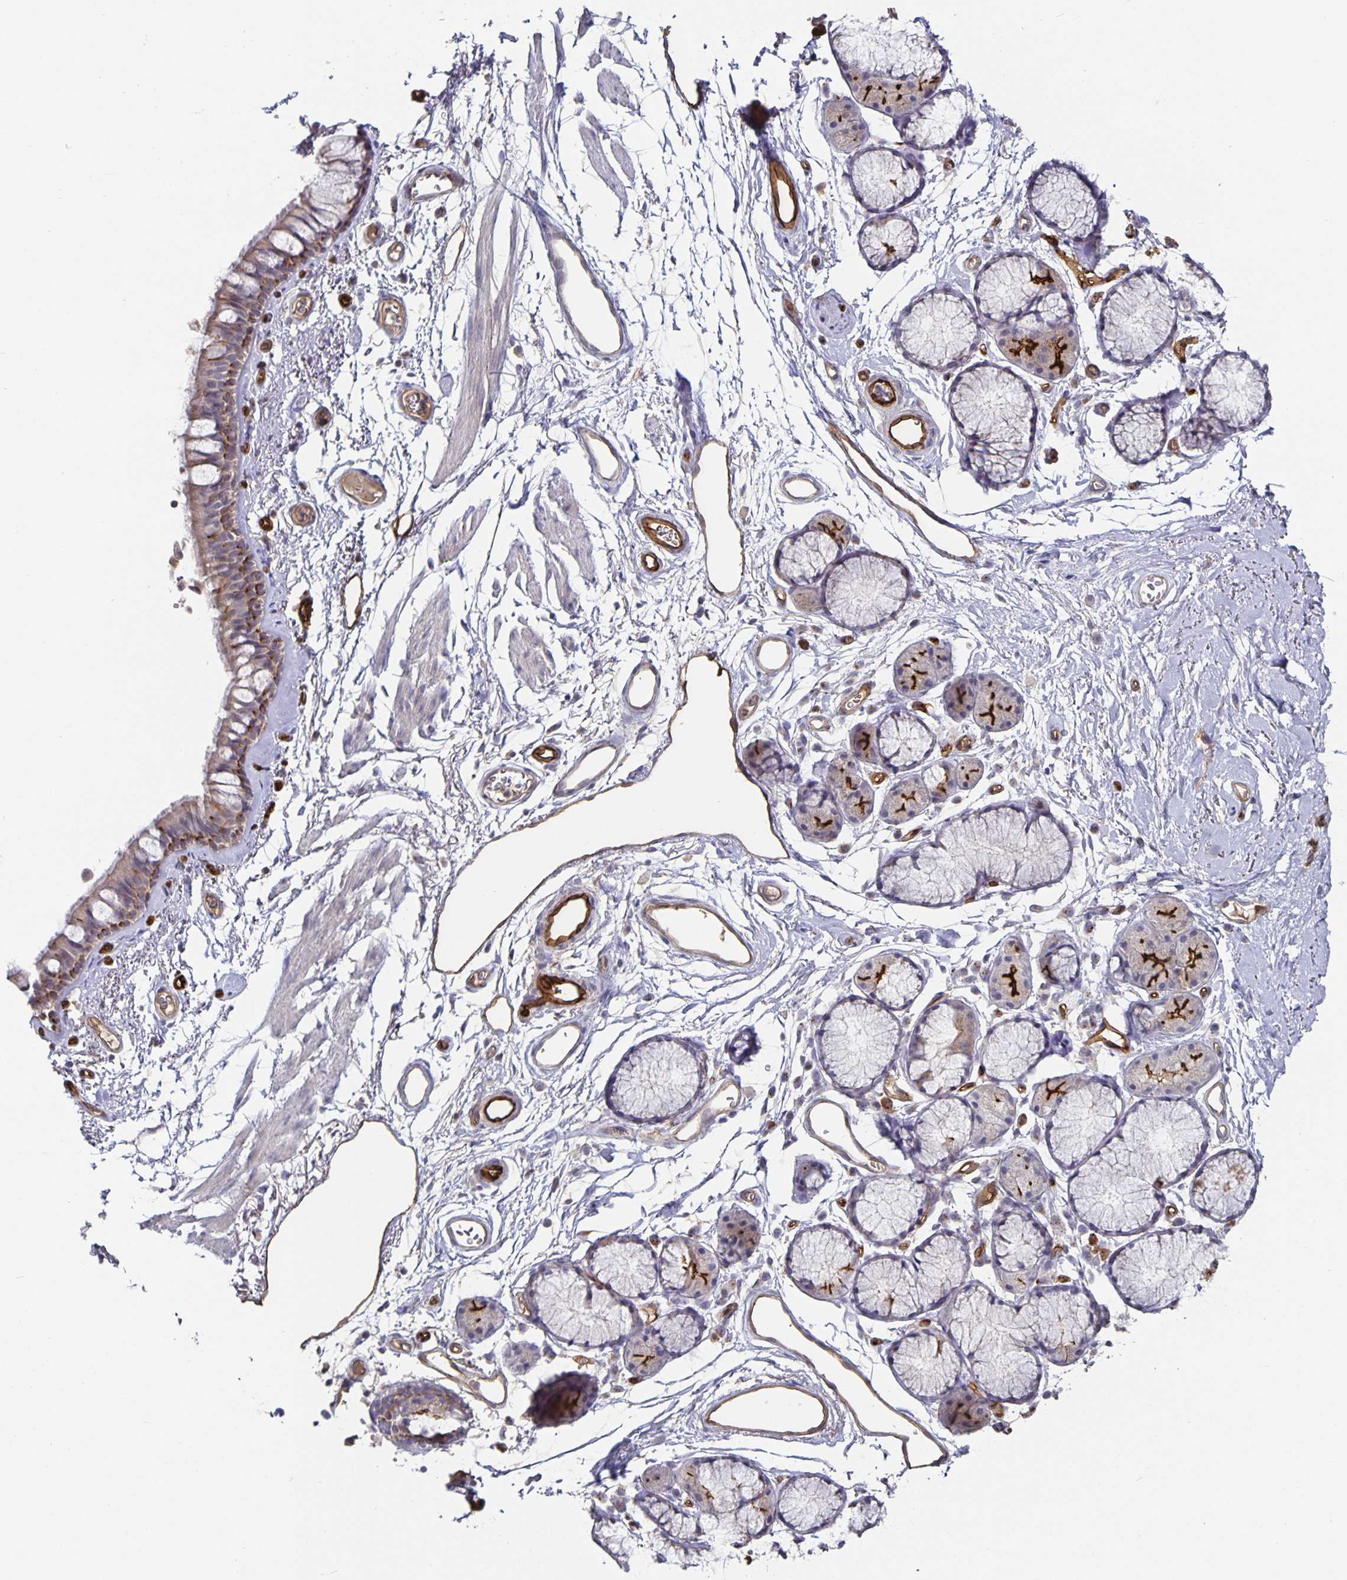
{"staining": {"intensity": "moderate", "quantity": "25%-75%", "location": "cytoplasmic/membranous"}, "tissue": "bronchus", "cell_type": "Respiratory epithelial cells", "image_type": "normal", "snomed": [{"axis": "morphology", "description": "Normal tissue, NOS"}, {"axis": "topography", "description": "Cartilage tissue"}, {"axis": "topography", "description": "Bronchus"}], "caption": "The micrograph demonstrates immunohistochemical staining of unremarkable bronchus. There is moderate cytoplasmic/membranous positivity is seen in approximately 25%-75% of respiratory epithelial cells.", "gene": "PODXL", "patient": {"sex": "female", "age": 79}}